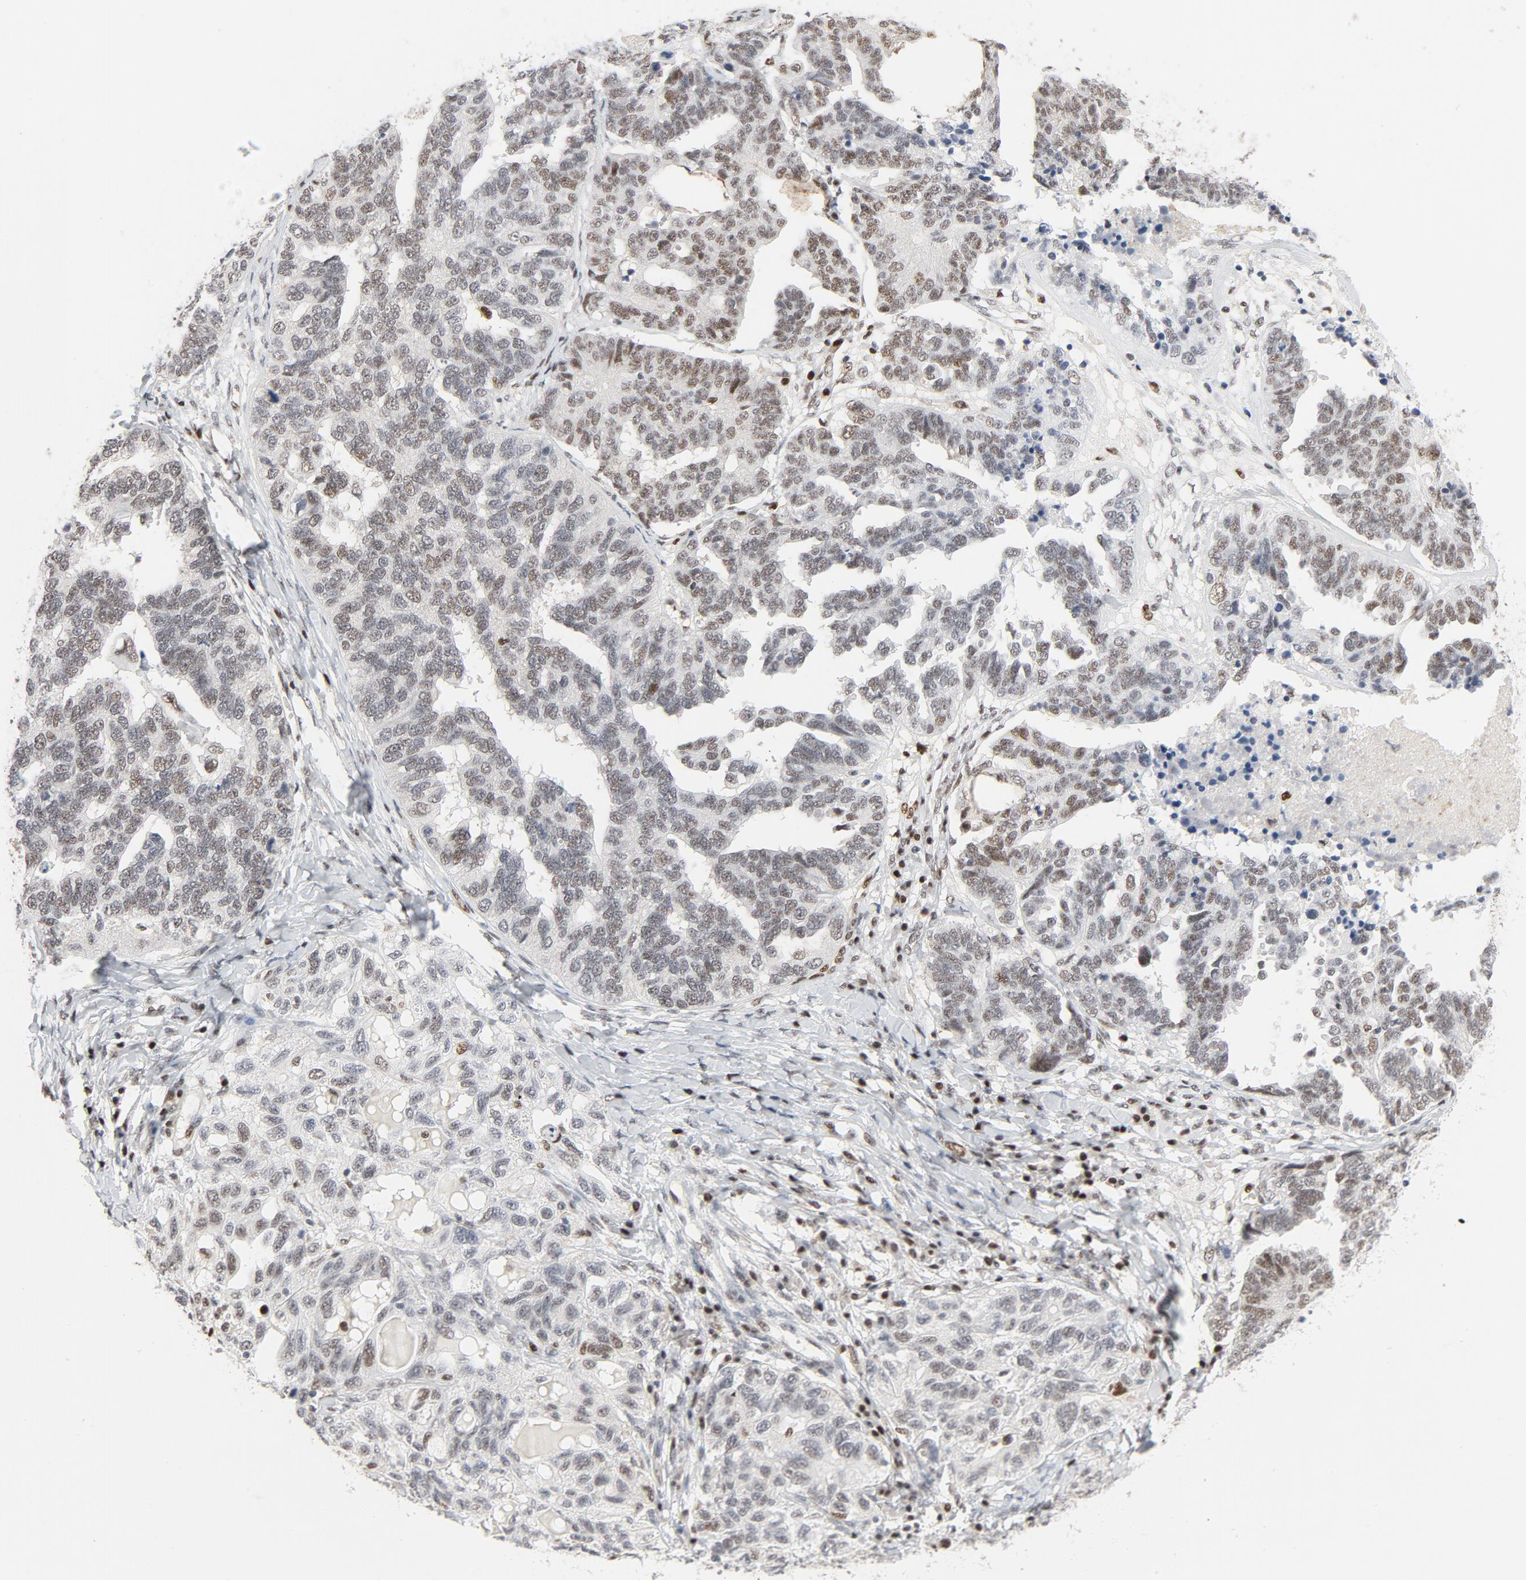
{"staining": {"intensity": "moderate", "quantity": "25%-75%", "location": "nuclear"}, "tissue": "ovarian cancer", "cell_type": "Tumor cells", "image_type": "cancer", "snomed": [{"axis": "morphology", "description": "Cystadenocarcinoma, serous, NOS"}, {"axis": "topography", "description": "Ovary"}], "caption": "Ovarian cancer (serous cystadenocarcinoma) stained with a brown dye displays moderate nuclear positive expression in about 25%-75% of tumor cells.", "gene": "JMJD6", "patient": {"sex": "female", "age": 82}}